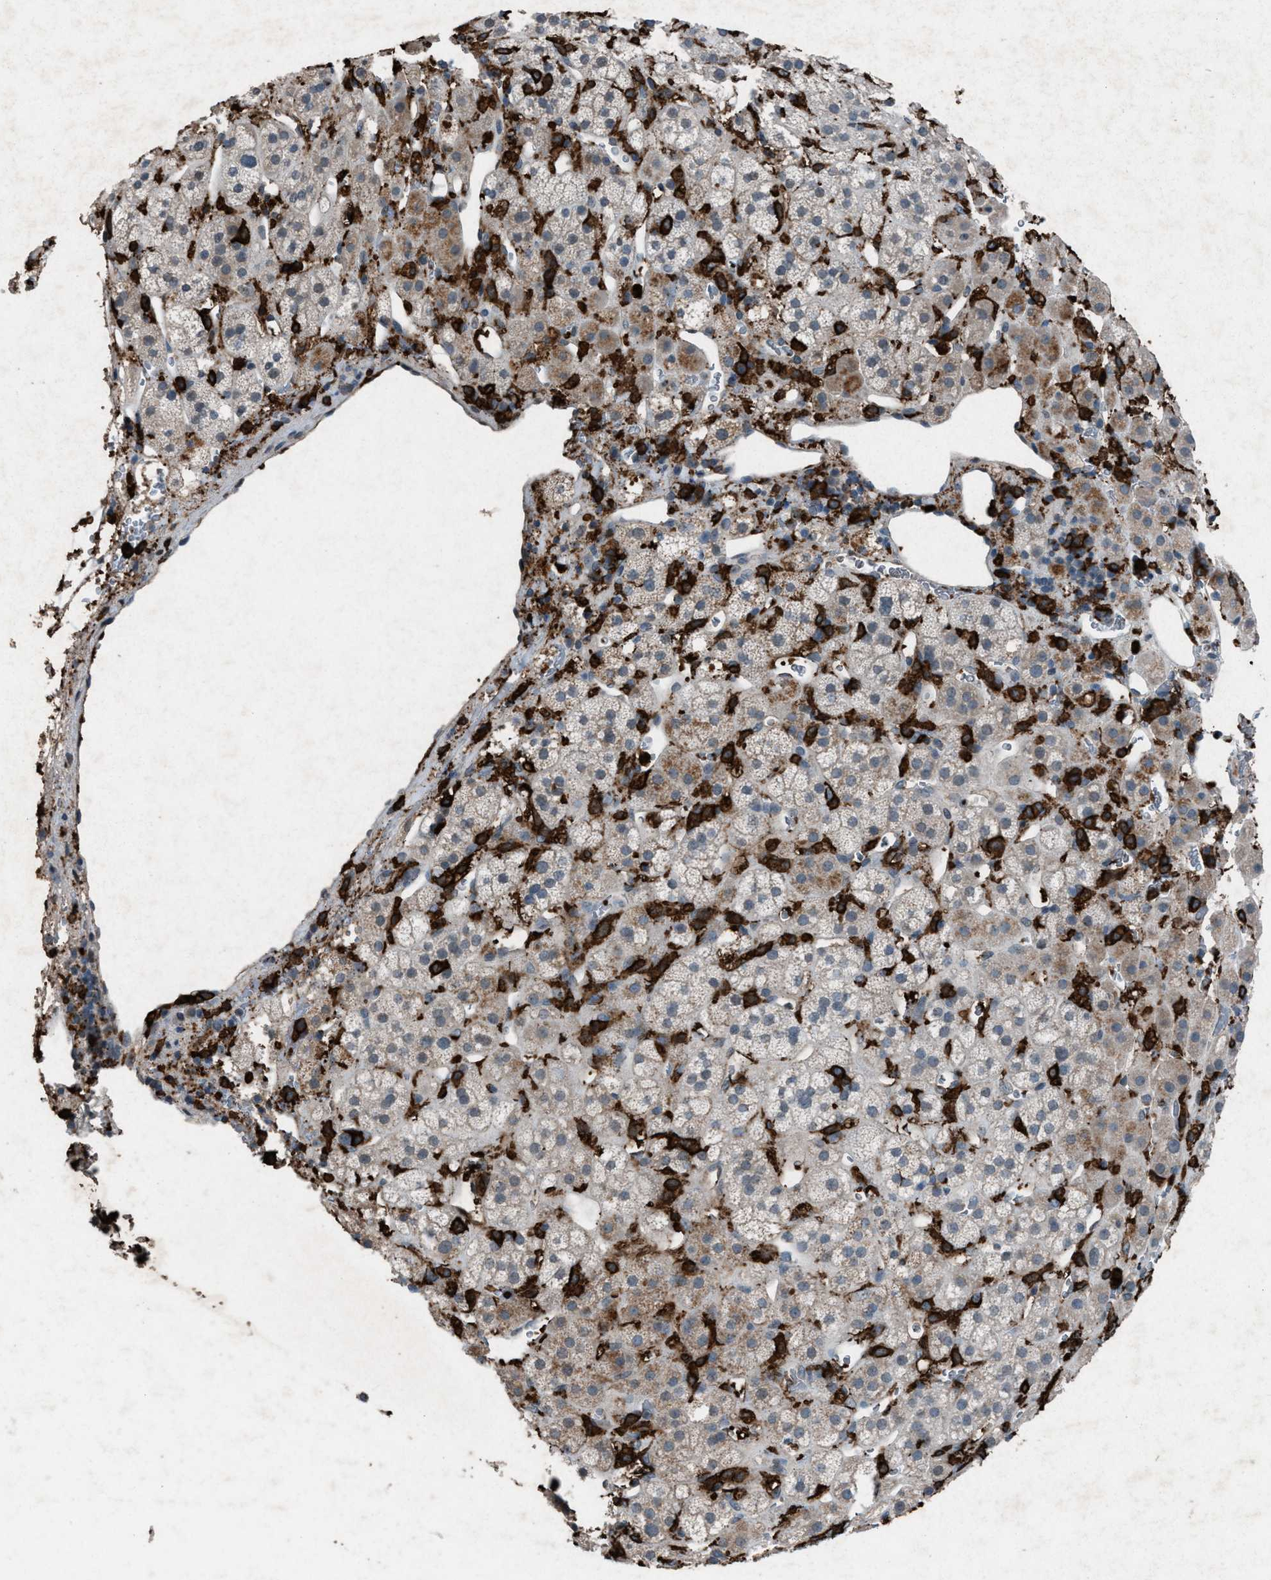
{"staining": {"intensity": "moderate", "quantity": "25%-75%", "location": "cytoplasmic/membranous"}, "tissue": "adrenal gland", "cell_type": "Glandular cells", "image_type": "normal", "snomed": [{"axis": "morphology", "description": "Normal tissue, NOS"}, {"axis": "topography", "description": "Adrenal gland"}], "caption": "Glandular cells demonstrate medium levels of moderate cytoplasmic/membranous staining in approximately 25%-75% of cells in normal adrenal gland. (brown staining indicates protein expression, while blue staining denotes nuclei).", "gene": "FCER1G", "patient": {"sex": "male", "age": 56}}